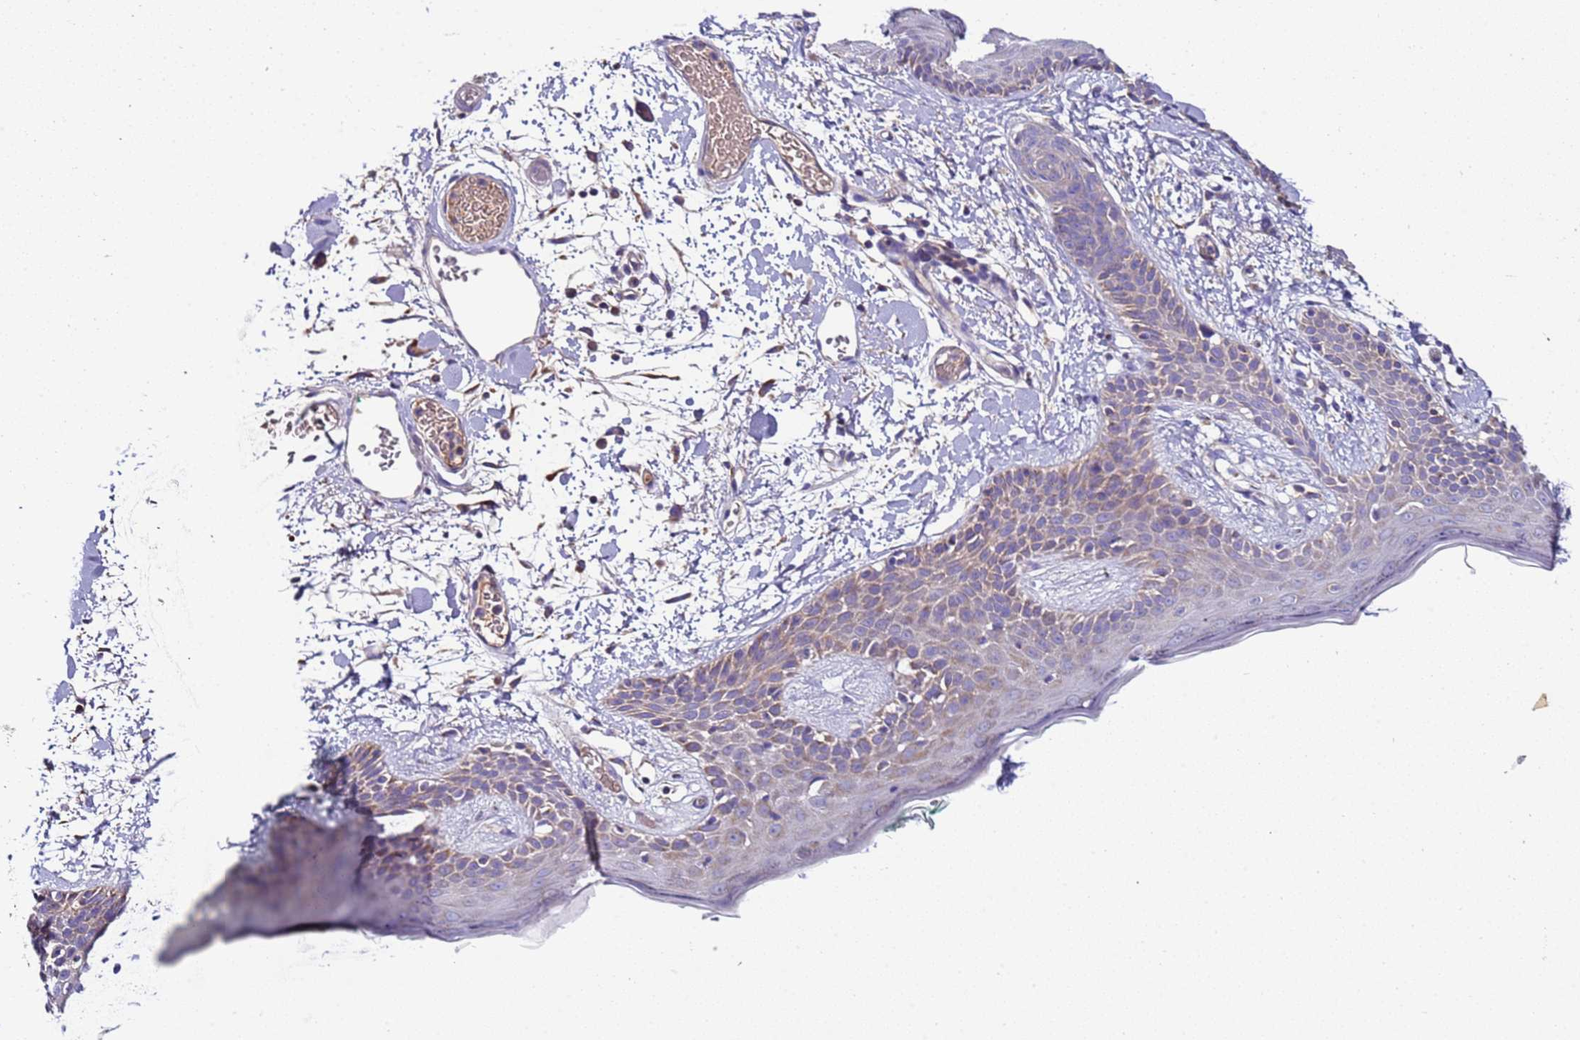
{"staining": {"intensity": "moderate", "quantity": "25%-75%", "location": "cytoplasmic/membranous"}, "tissue": "skin", "cell_type": "Fibroblasts", "image_type": "normal", "snomed": [{"axis": "morphology", "description": "Normal tissue, NOS"}, {"axis": "topography", "description": "Skin"}], "caption": "This micrograph demonstrates immunohistochemistry staining of unremarkable skin, with medium moderate cytoplasmic/membranous expression in approximately 25%-75% of fibroblasts.", "gene": "TMEM126A", "patient": {"sex": "male", "age": 79}}